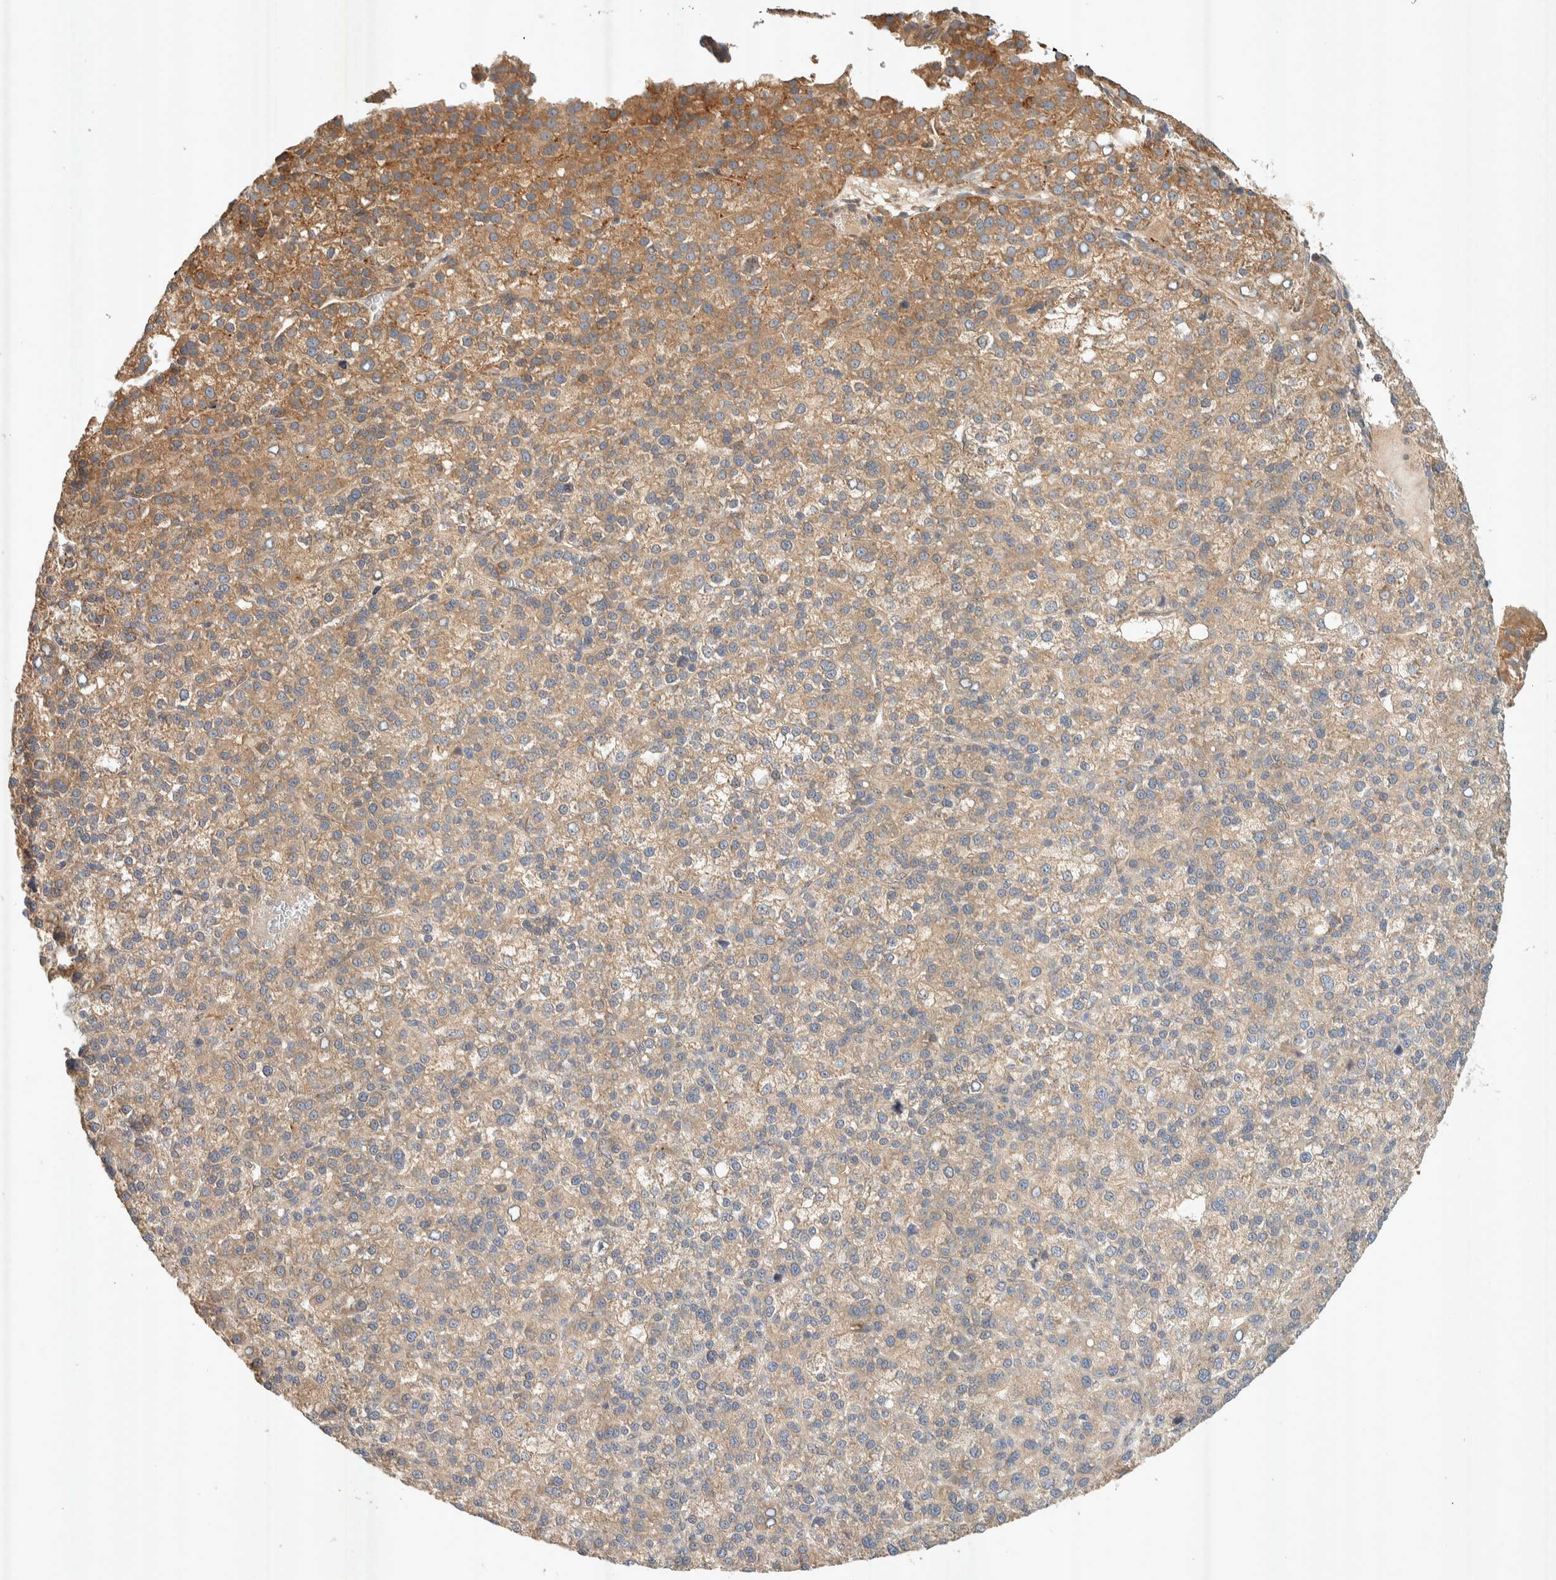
{"staining": {"intensity": "moderate", "quantity": "25%-75%", "location": "cytoplasmic/membranous"}, "tissue": "liver cancer", "cell_type": "Tumor cells", "image_type": "cancer", "snomed": [{"axis": "morphology", "description": "Carcinoma, Hepatocellular, NOS"}, {"axis": "topography", "description": "Liver"}], "caption": "Hepatocellular carcinoma (liver) stained for a protein shows moderate cytoplasmic/membranous positivity in tumor cells. (Stains: DAB (3,3'-diaminobenzidine) in brown, nuclei in blue, Microscopy: brightfield microscopy at high magnification).", "gene": "PXK", "patient": {"sex": "female", "age": 58}}